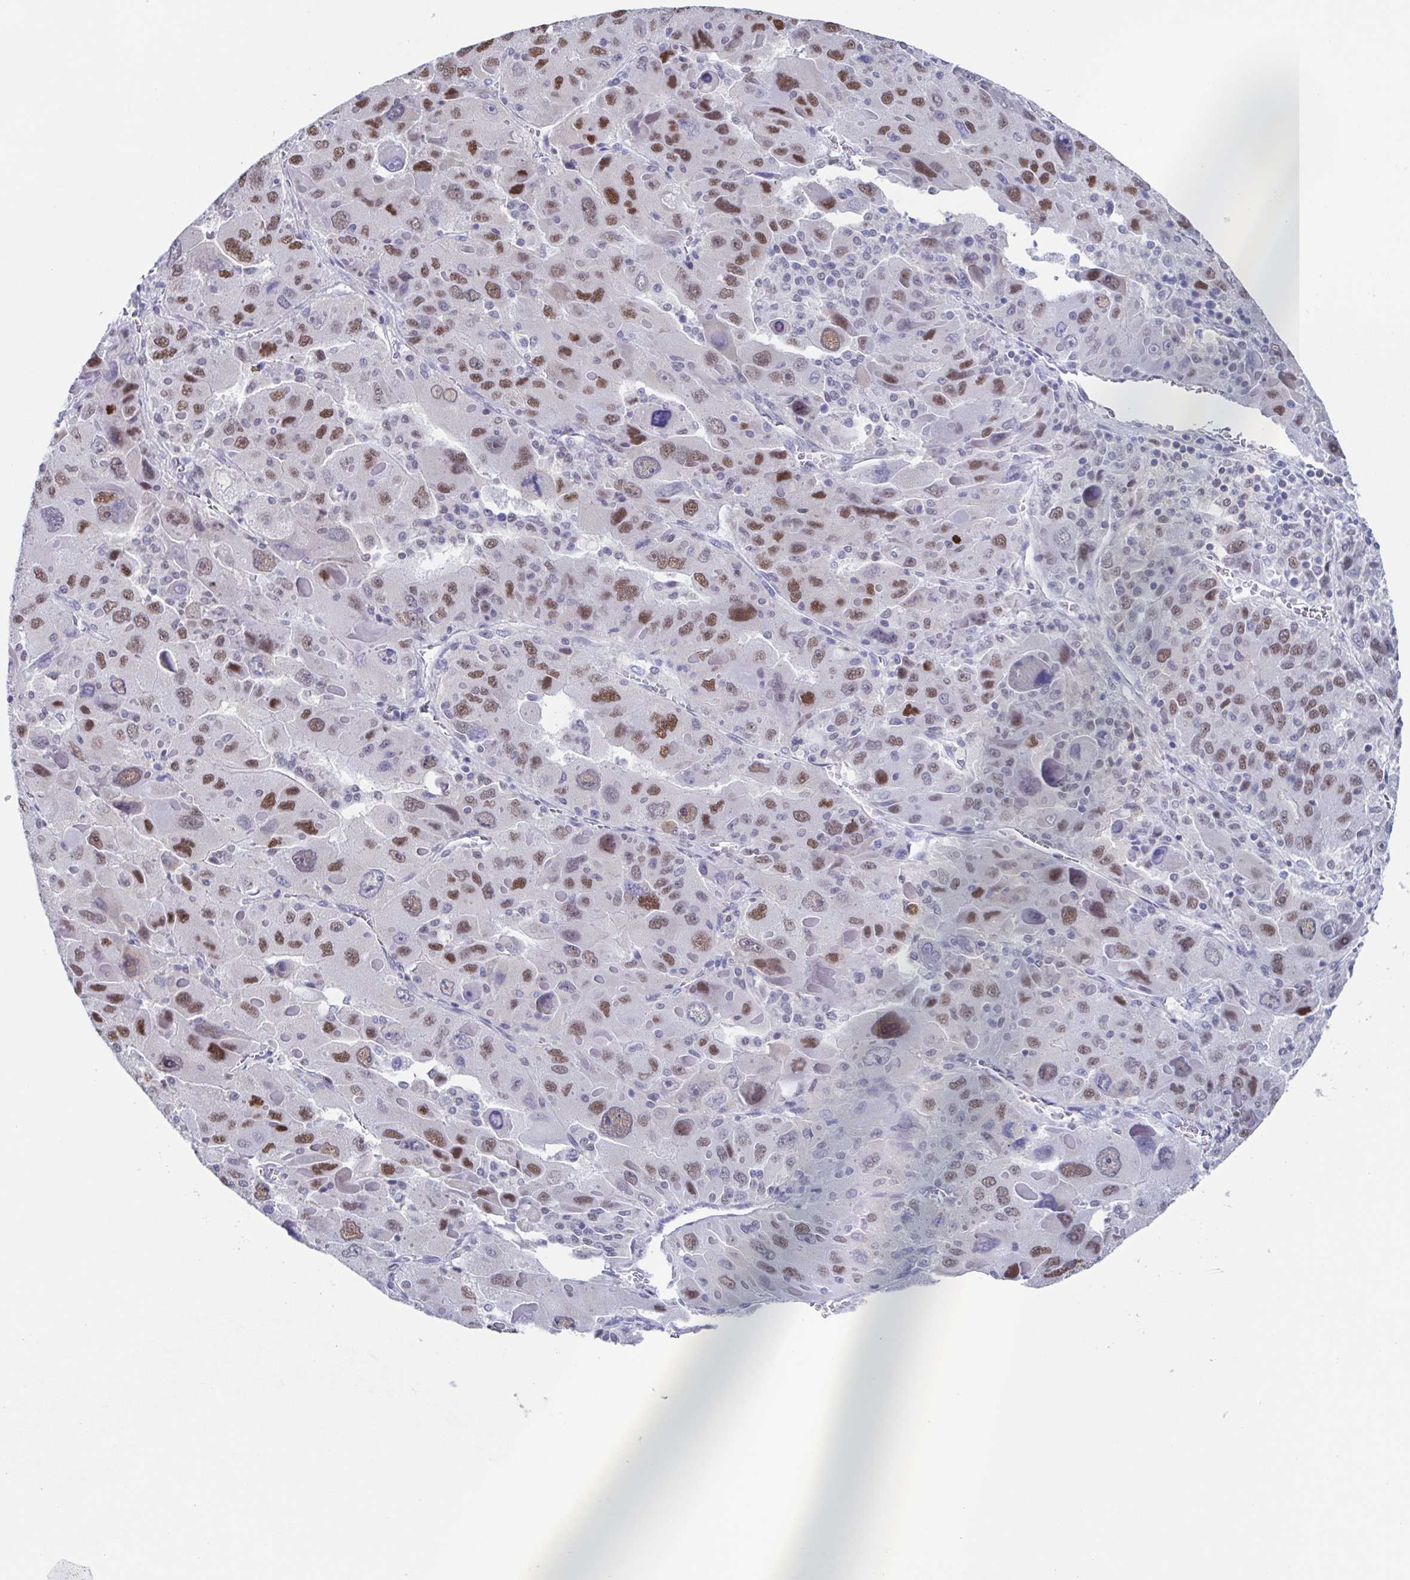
{"staining": {"intensity": "moderate", "quantity": ">75%", "location": "nuclear"}, "tissue": "liver cancer", "cell_type": "Tumor cells", "image_type": "cancer", "snomed": [{"axis": "morphology", "description": "Carcinoma, Hepatocellular, NOS"}, {"axis": "topography", "description": "Liver"}], "caption": "A micrograph showing moderate nuclear expression in about >75% of tumor cells in liver hepatocellular carcinoma, as visualized by brown immunohistochemical staining.", "gene": "PBOV1", "patient": {"sex": "female", "age": 41}}